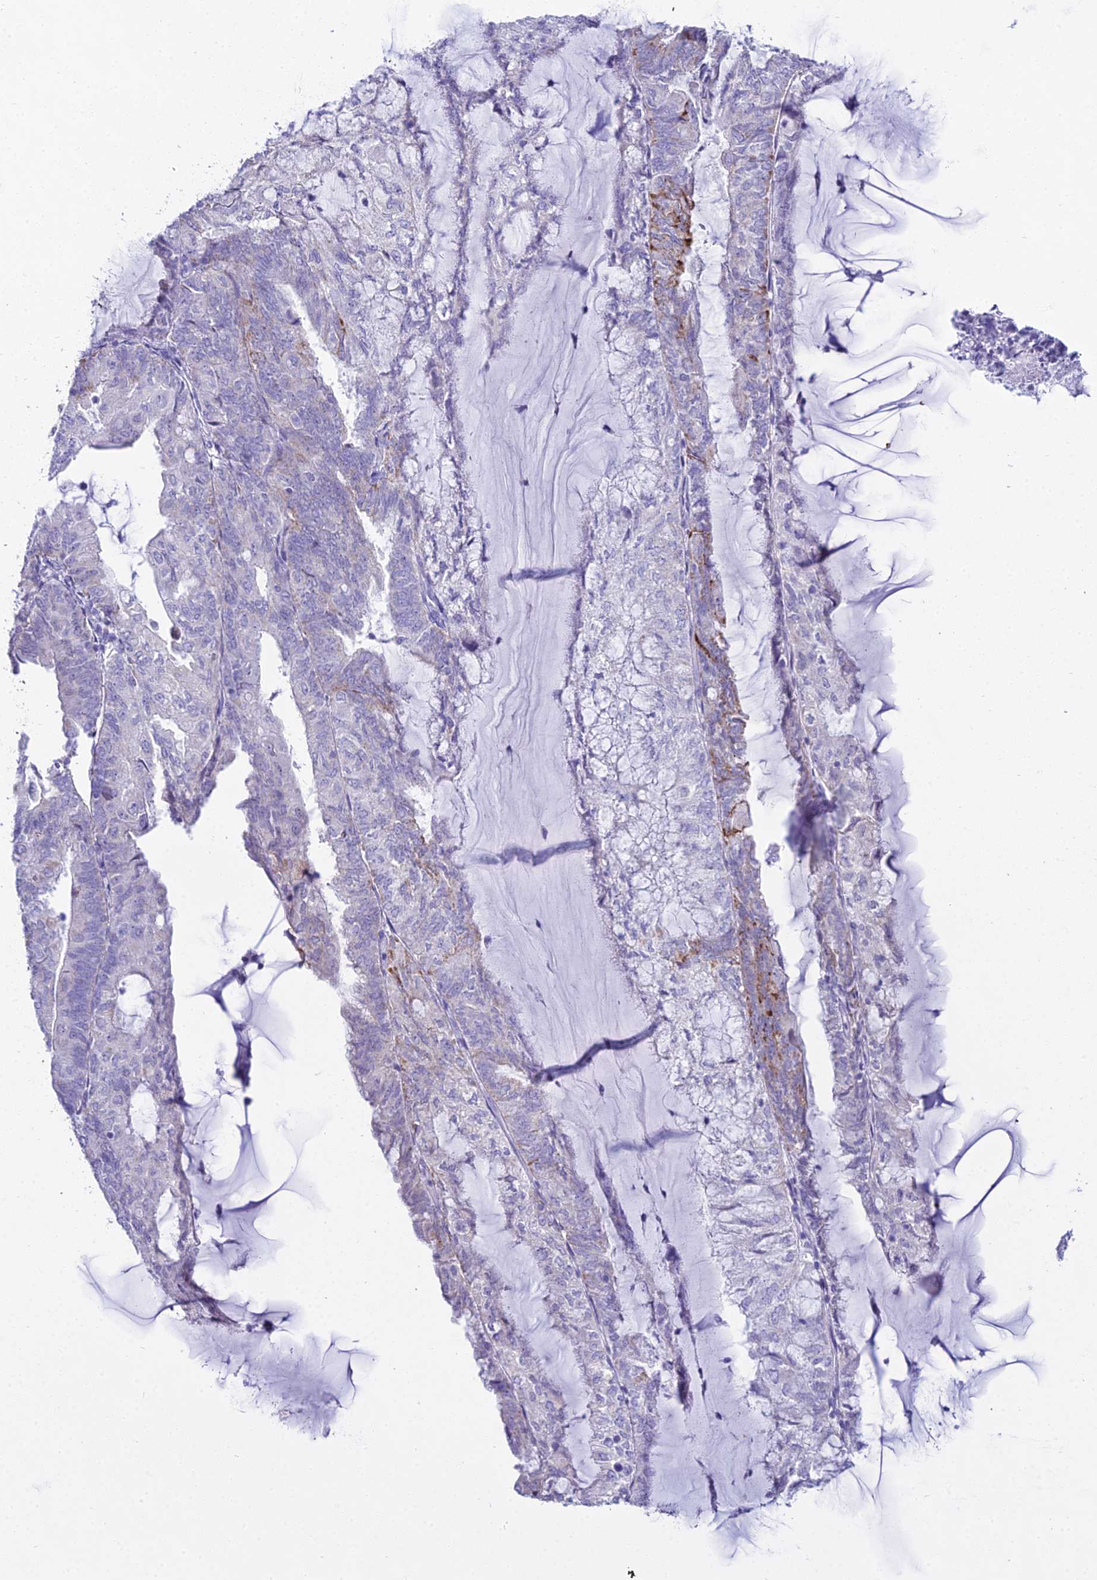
{"staining": {"intensity": "moderate", "quantity": "<25%", "location": "cytoplasmic/membranous"}, "tissue": "endometrial cancer", "cell_type": "Tumor cells", "image_type": "cancer", "snomed": [{"axis": "morphology", "description": "Adenocarcinoma, NOS"}, {"axis": "topography", "description": "Endometrium"}], "caption": "Protein positivity by immunohistochemistry displays moderate cytoplasmic/membranous expression in approximately <25% of tumor cells in adenocarcinoma (endometrial).", "gene": "CGB2", "patient": {"sex": "female", "age": 81}}